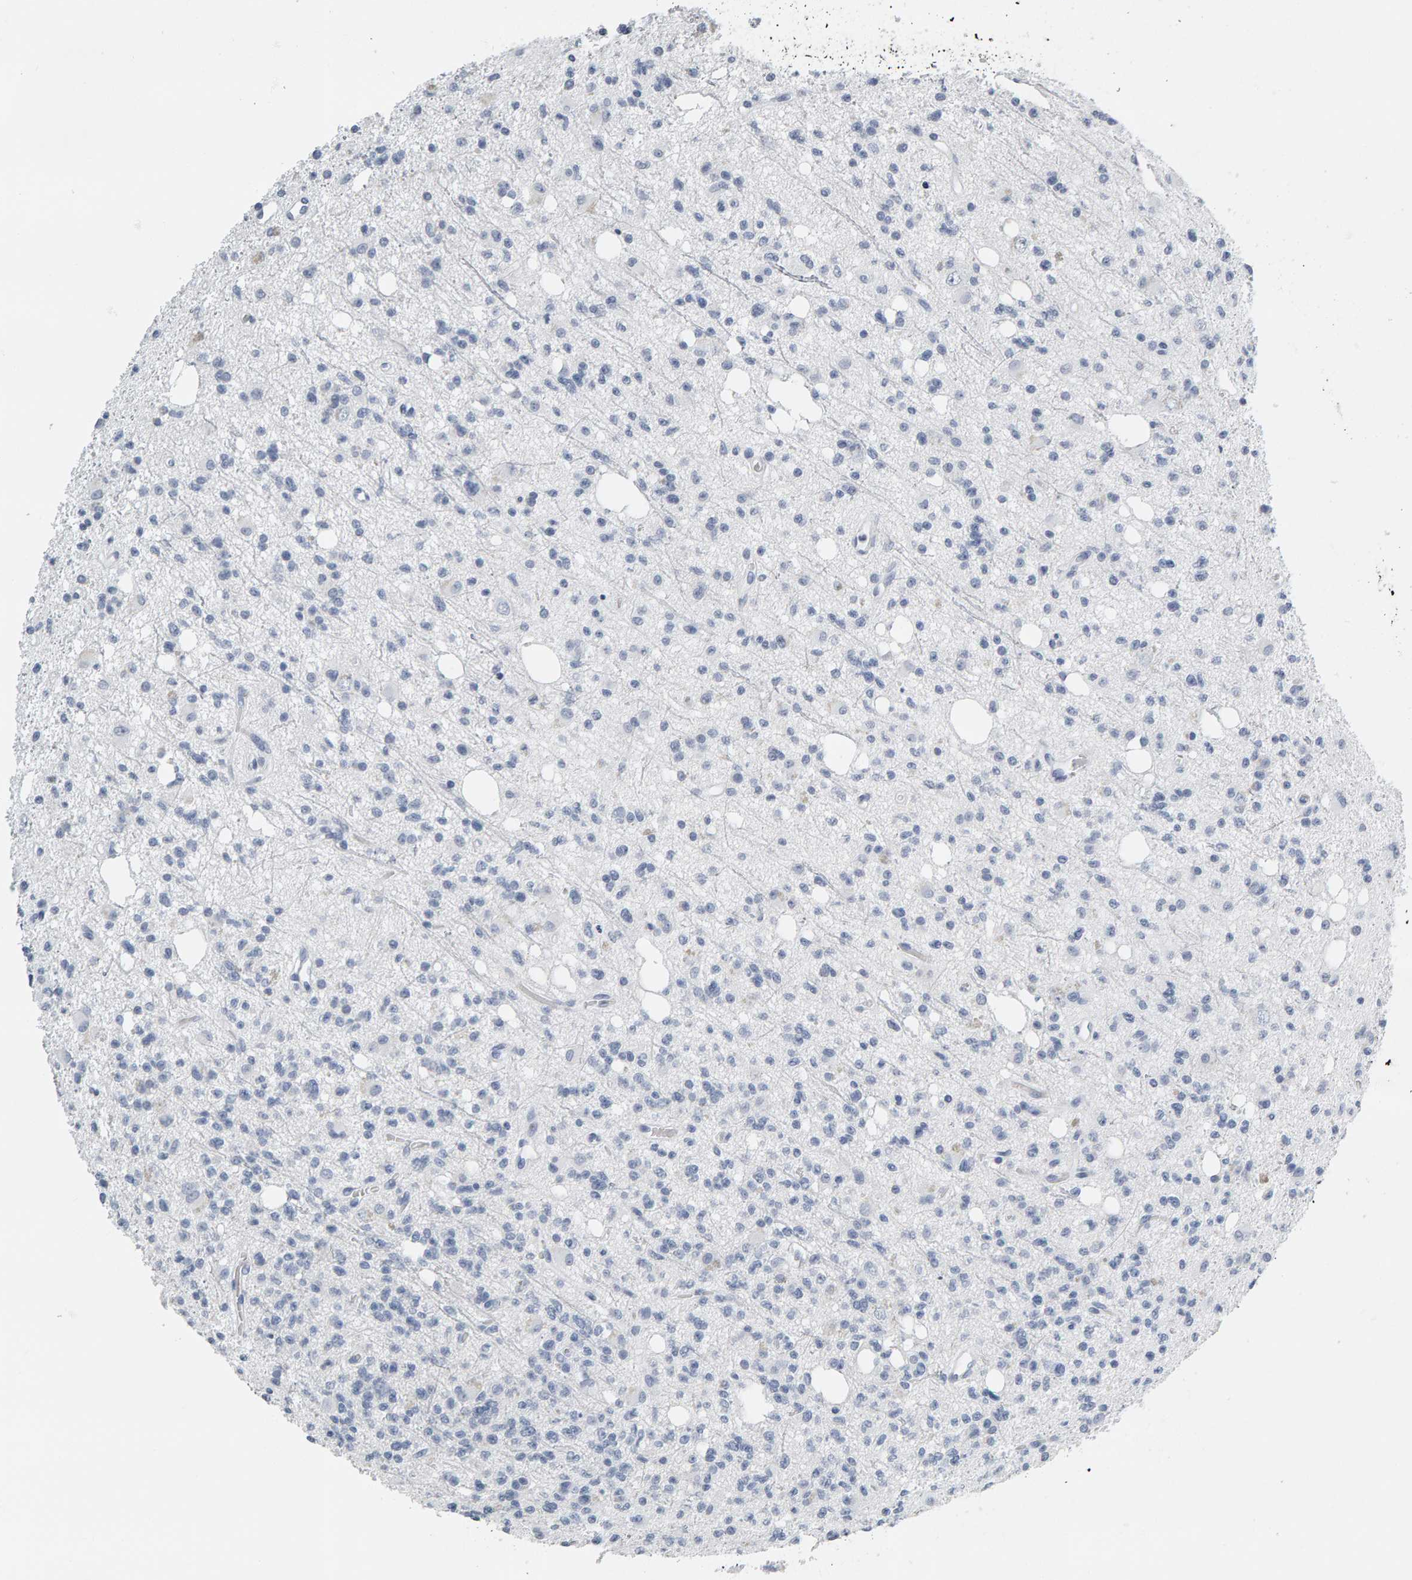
{"staining": {"intensity": "negative", "quantity": "none", "location": "none"}, "tissue": "glioma", "cell_type": "Tumor cells", "image_type": "cancer", "snomed": [{"axis": "morphology", "description": "Glioma, malignant, High grade"}, {"axis": "topography", "description": "Brain"}], "caption": "Human malignant high-grade glioma stained for a protein using immunohistochemistry (IHC) shows no expression in tumor cells.", "gene": "SPACA3", "patient": {"sex": "female", "age": 62}}